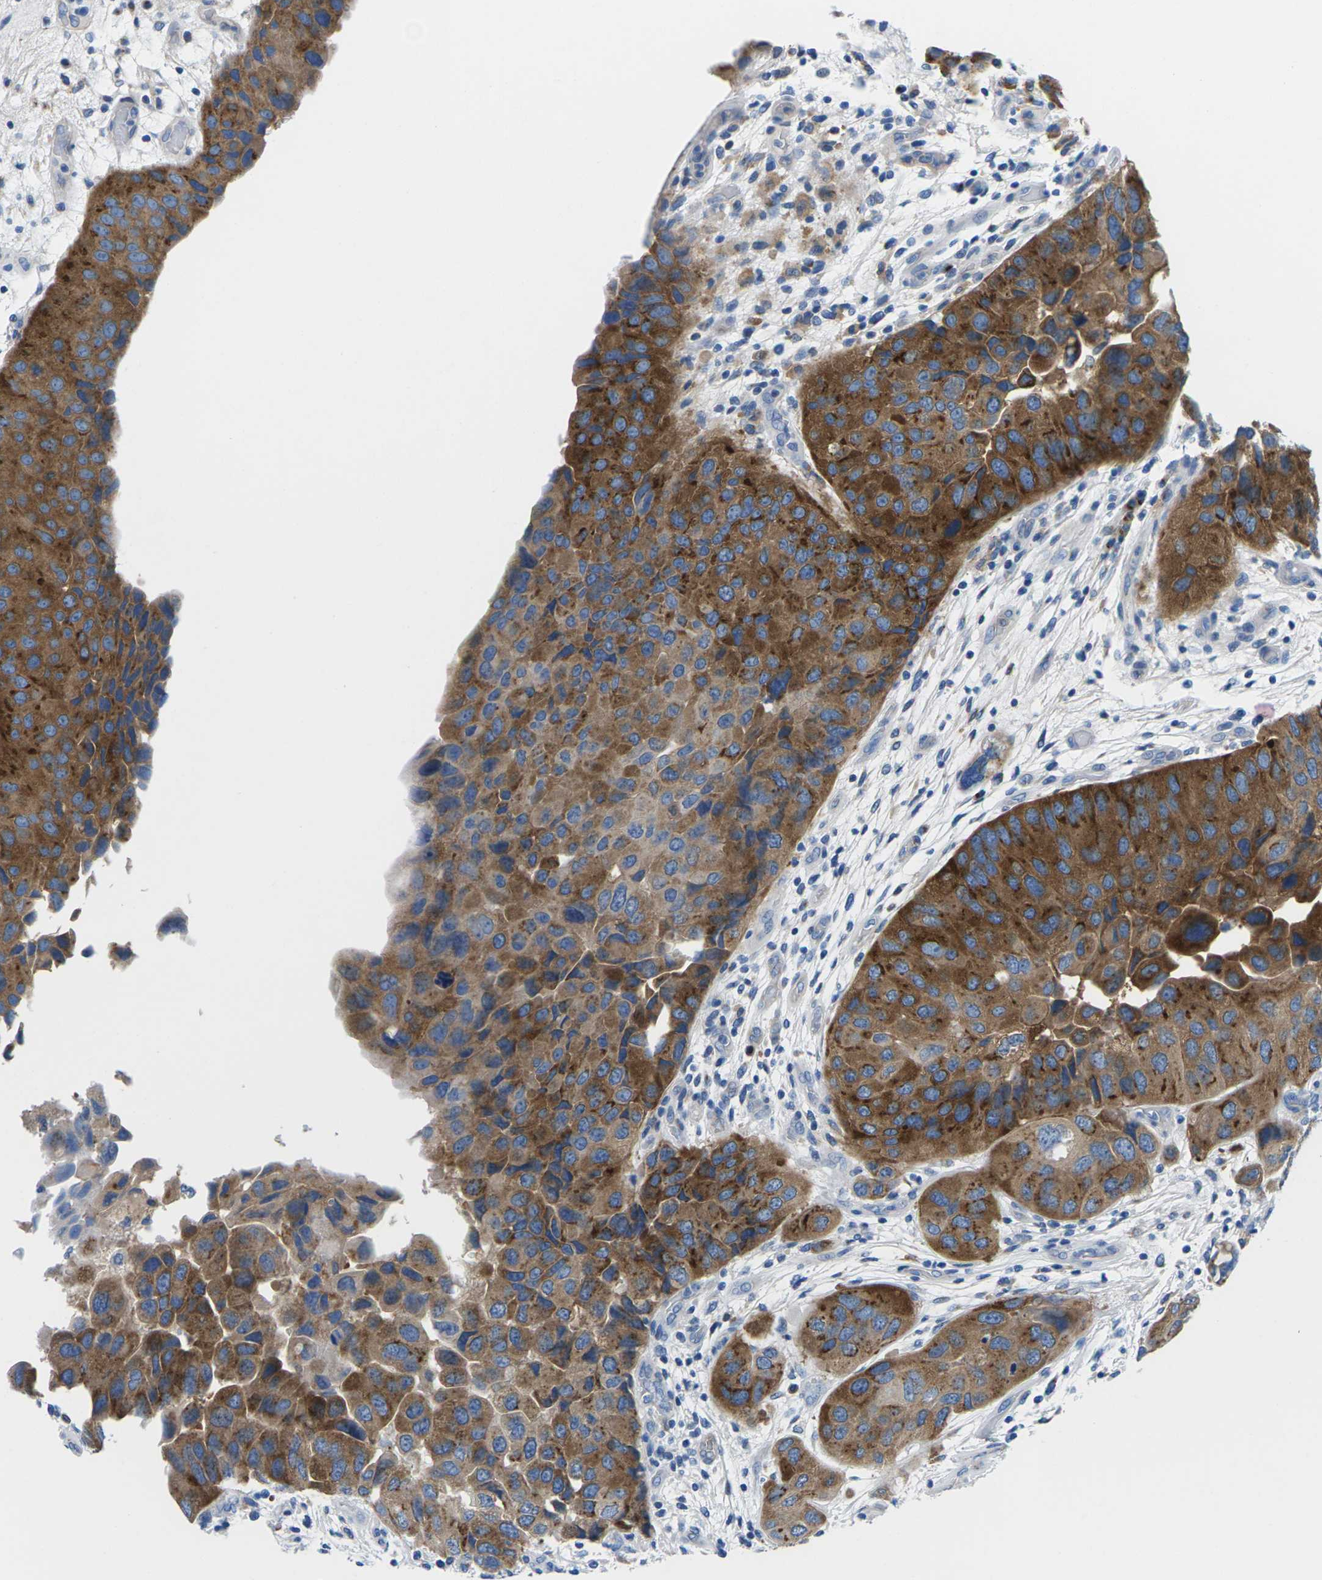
{"staining": {"intensity": "strong", "quantity": ">75%", "location": "cytoplasmic/membranous"}, "tissue": "urothelial cancer", "cell_type": "Tumor cells", "image_type": "cancer", "snomed": [{"axis": "morphology", "description": "Urothelial carcinoma, High grade"}, {"axis": "topography", "description": "Urinary bladder"}], "caption": "Human urothelial cancer stained with a brown dye exhibits strong cytoplasmic/membranous positive expression in approximately >75% of tumor cells.", "gene": "SYNGR2", "patient": {"sex": "female", "age": 64}}